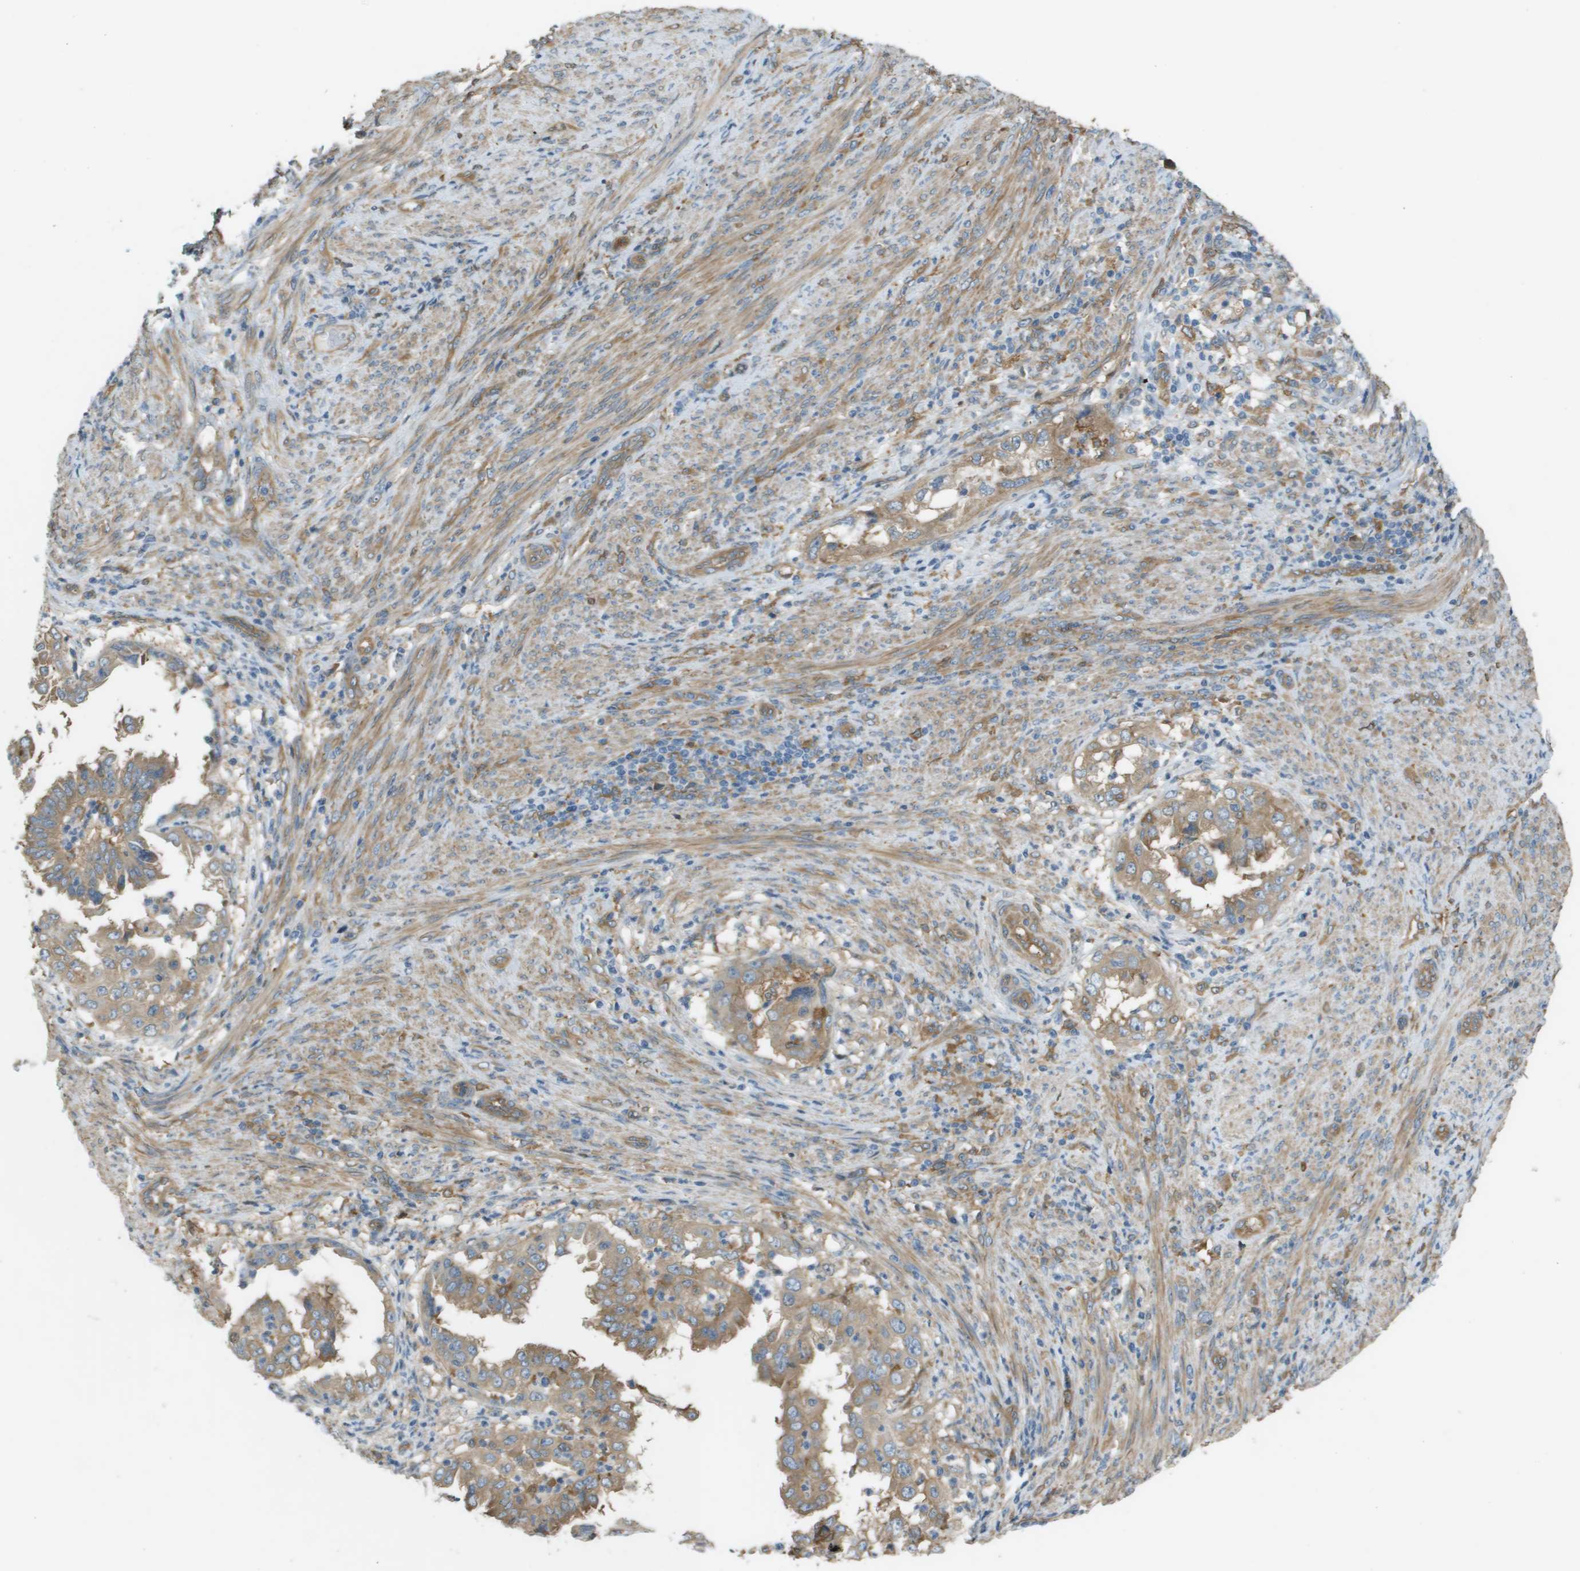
{"staining": {"intensity": "moderate", "quantity": ">75%", "location": "cytoplasmic/membranous"}, "tissue": "endometrial cancer", "cell_type": "Tumor cells", "image_type": "cancer", "snomed": [{"axis": "morphology", "description": "Adenocarcinoma, NOS"}, {"axis": "topography", "description": "Endometrium"}], "caption": "Endometrial cancer stained with DAB immunohistochemistry (IHC) displays medium levels of moderate cytoplasmic/membranous expression in approximately >75% of tumor cells.", "gene": "CORO1B", "patient": {"sex": "female", "age": 85}}